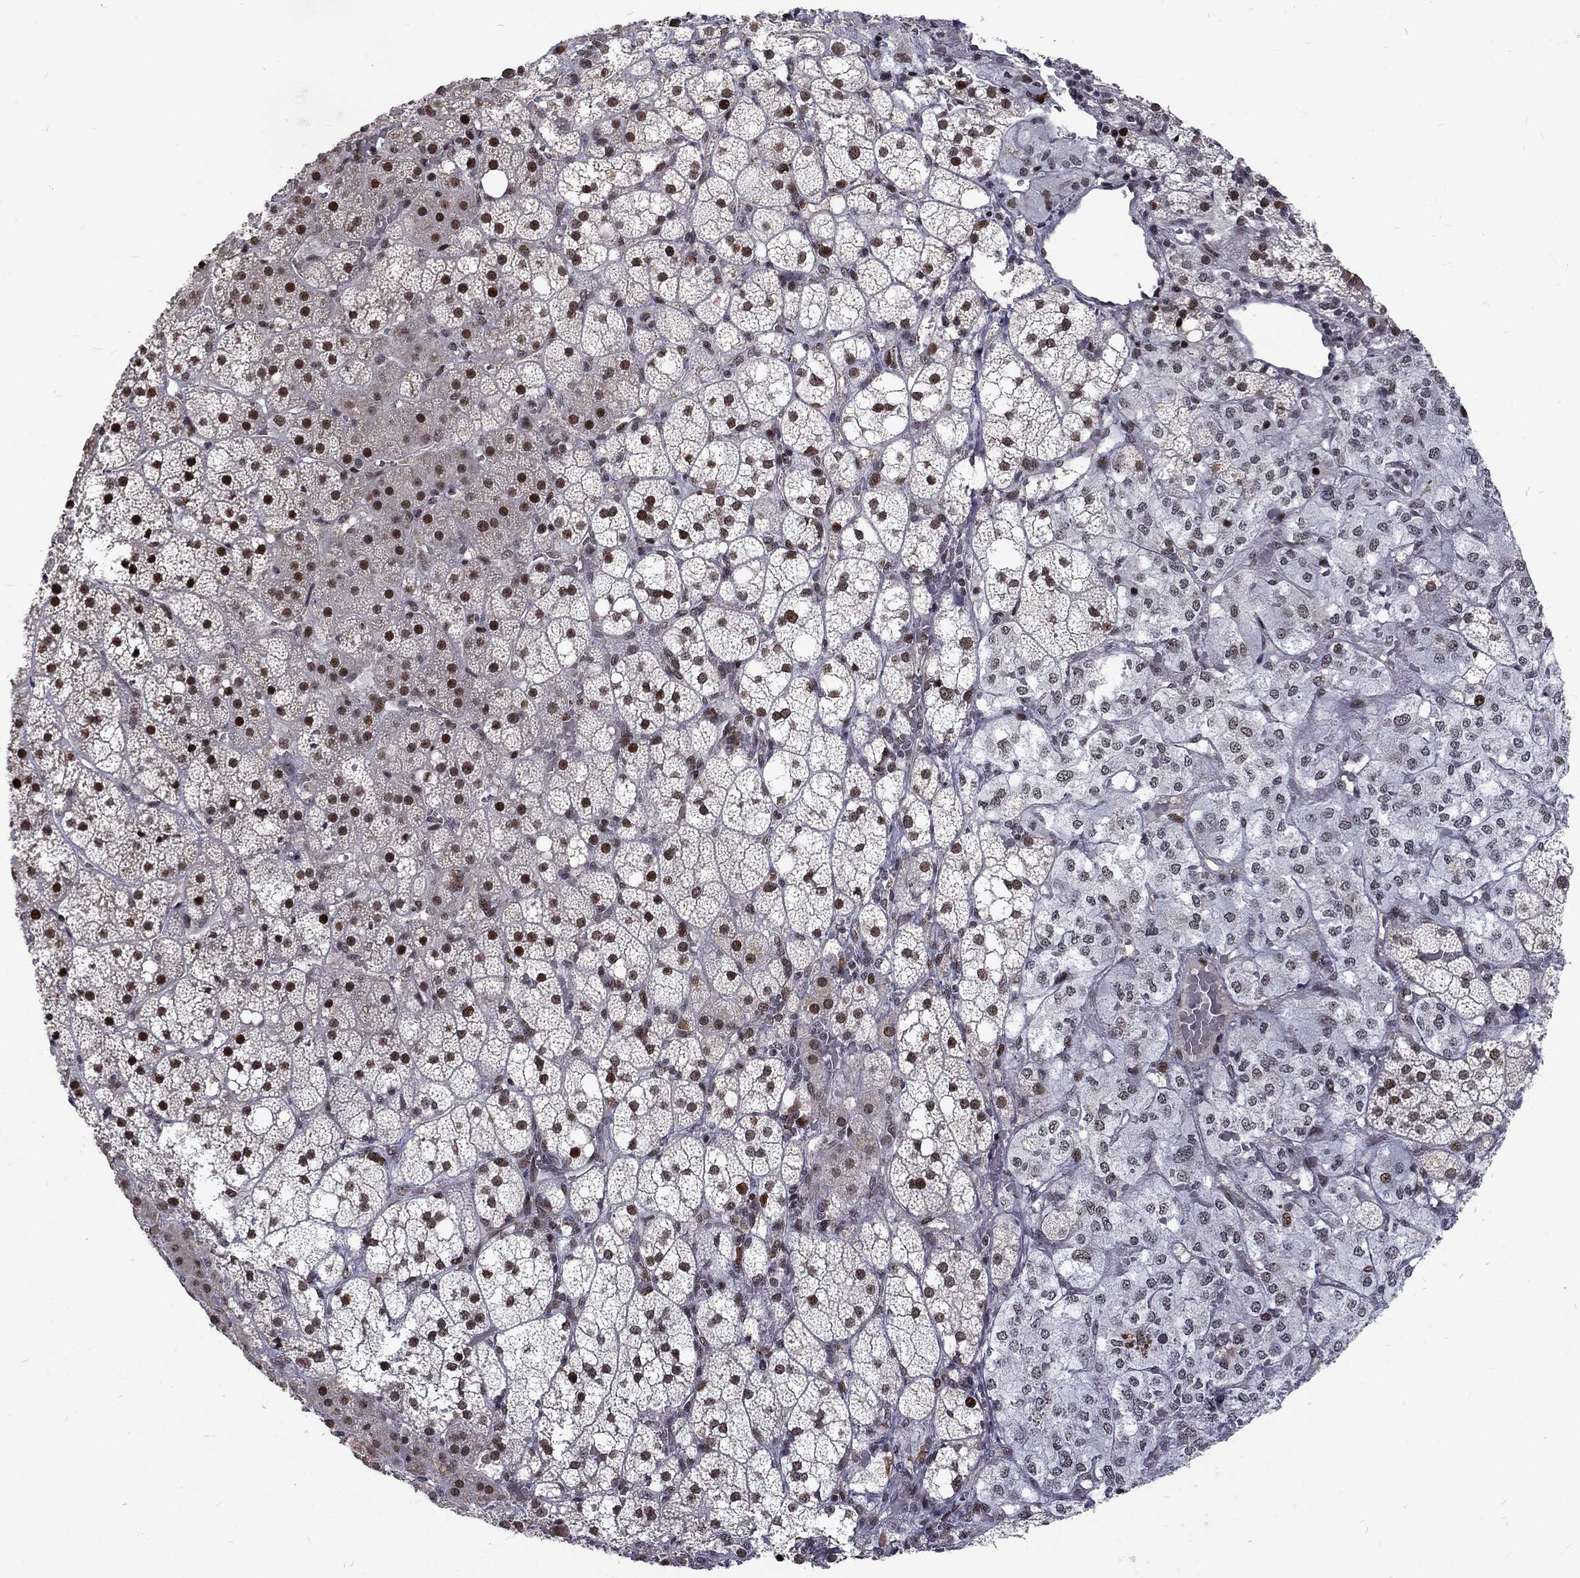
{"staining": {"intensity": "strong", "quantity": "25%-75%", "location": "nuclear"}, "tissue": "adrenal gland", "cell_type": "Glandular cells", "image_type": "normal", "snomed": [{"axis": "morphology", "description": "Normal tissue, NOS"}, {"axis": "topography", "description": "Adrenal gland"}], "caption": "Immunohistochemistry photomicrograph of benign adrenal gland: human adrenal gland stained using IHC reveals high levels of strong protein expression localized specifically in the nuclear of glandular cells, appearing as a nuclear brown color.", "gene": "TCEAL1", "patient": {"sex": "male", "age": 53}}